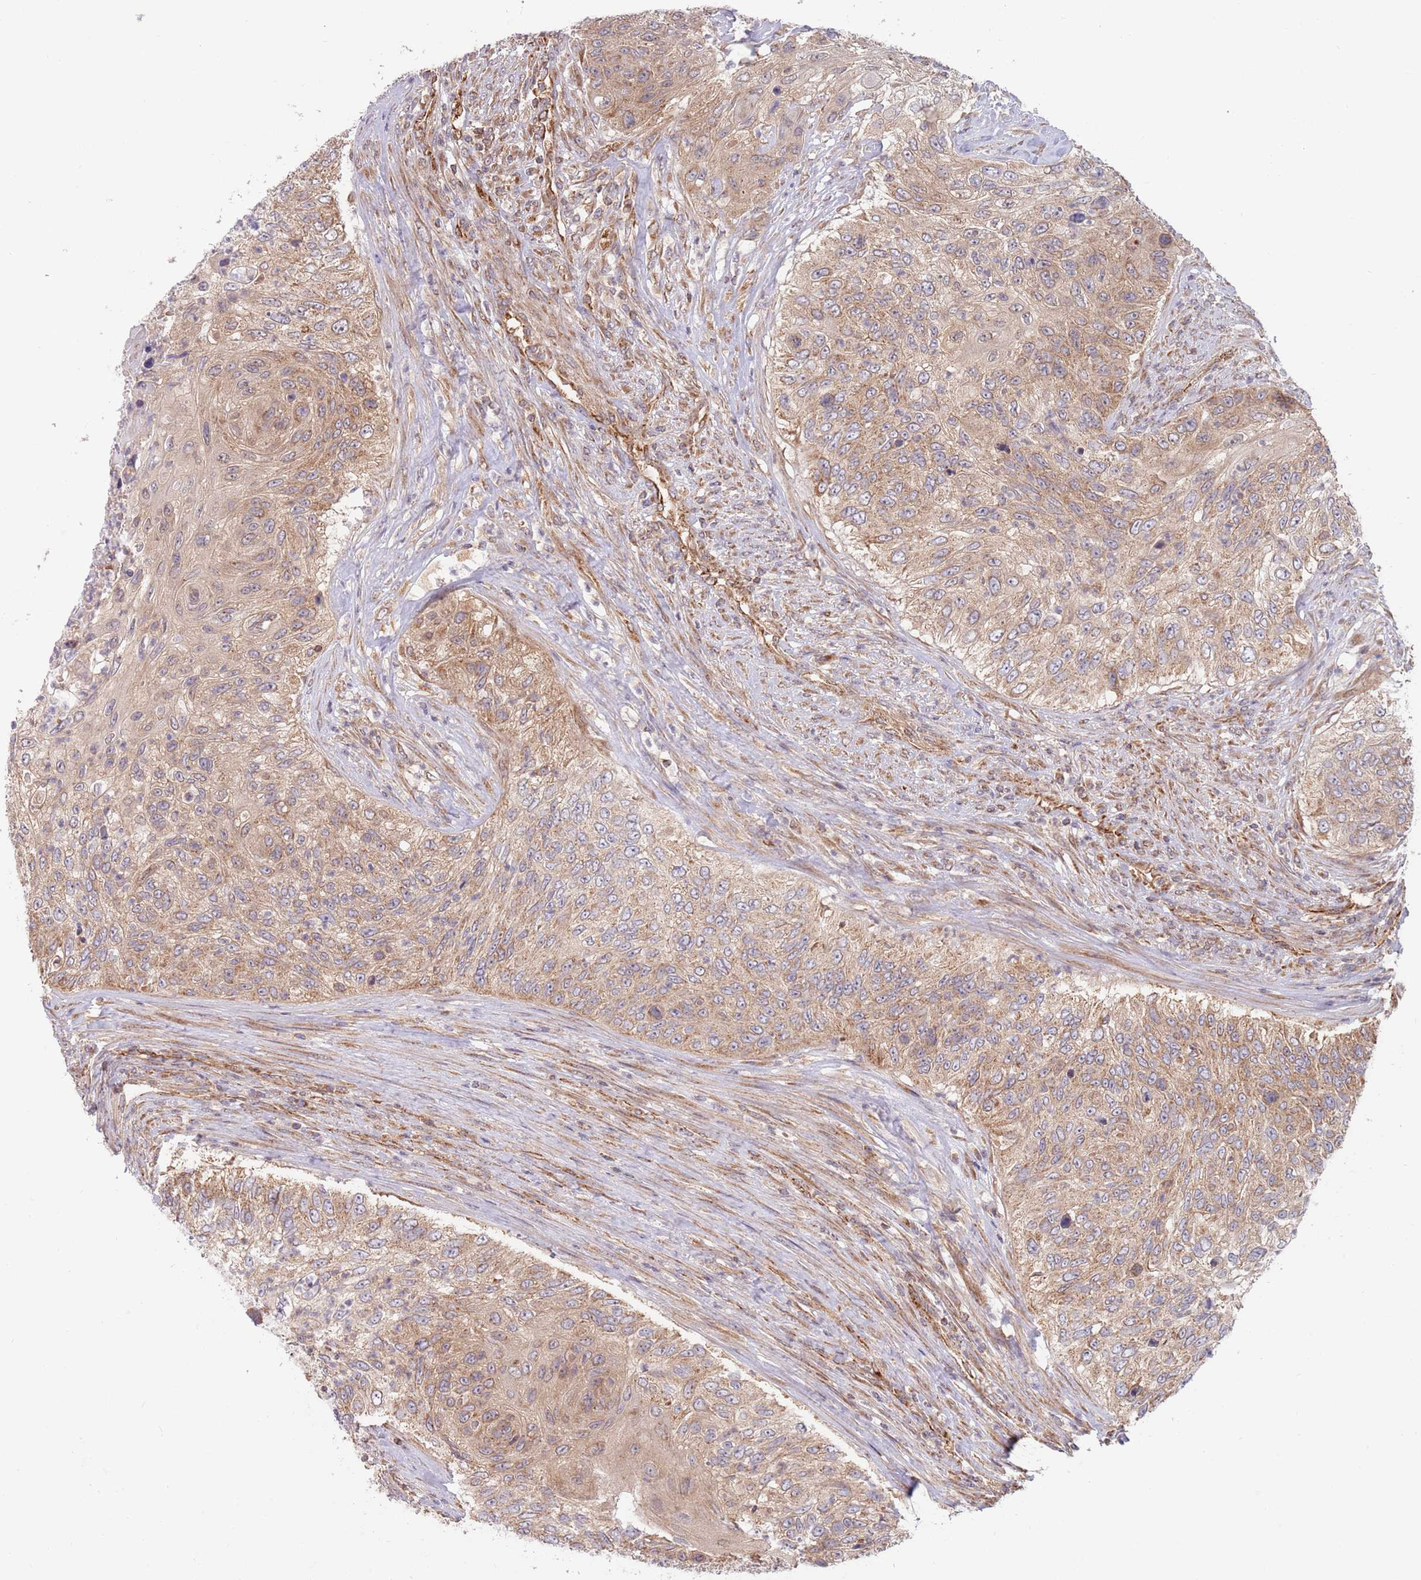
{"staining": {"intensity": "moderate", "quantity": "25%-75%", "location": "cytoplasmic/membranous"}, "tissue": "urothelial cancer", "cell_type": "Tumor cells", "image_type": "cancer", "snomed": [{"axis": "morphology", "description": "Urothelial carcinoma, High grade"}, {"axis": "topography", "description": "Urinary bladder"}], "caption": "Urothelial carcinoma (high-grade) stained with IHC displays moderate cytoplasmic/membranous expression in approximately 25%-75% of tumor cells.", "gene": "GUK1", "patient": {"sex": "female", "age": 60}}